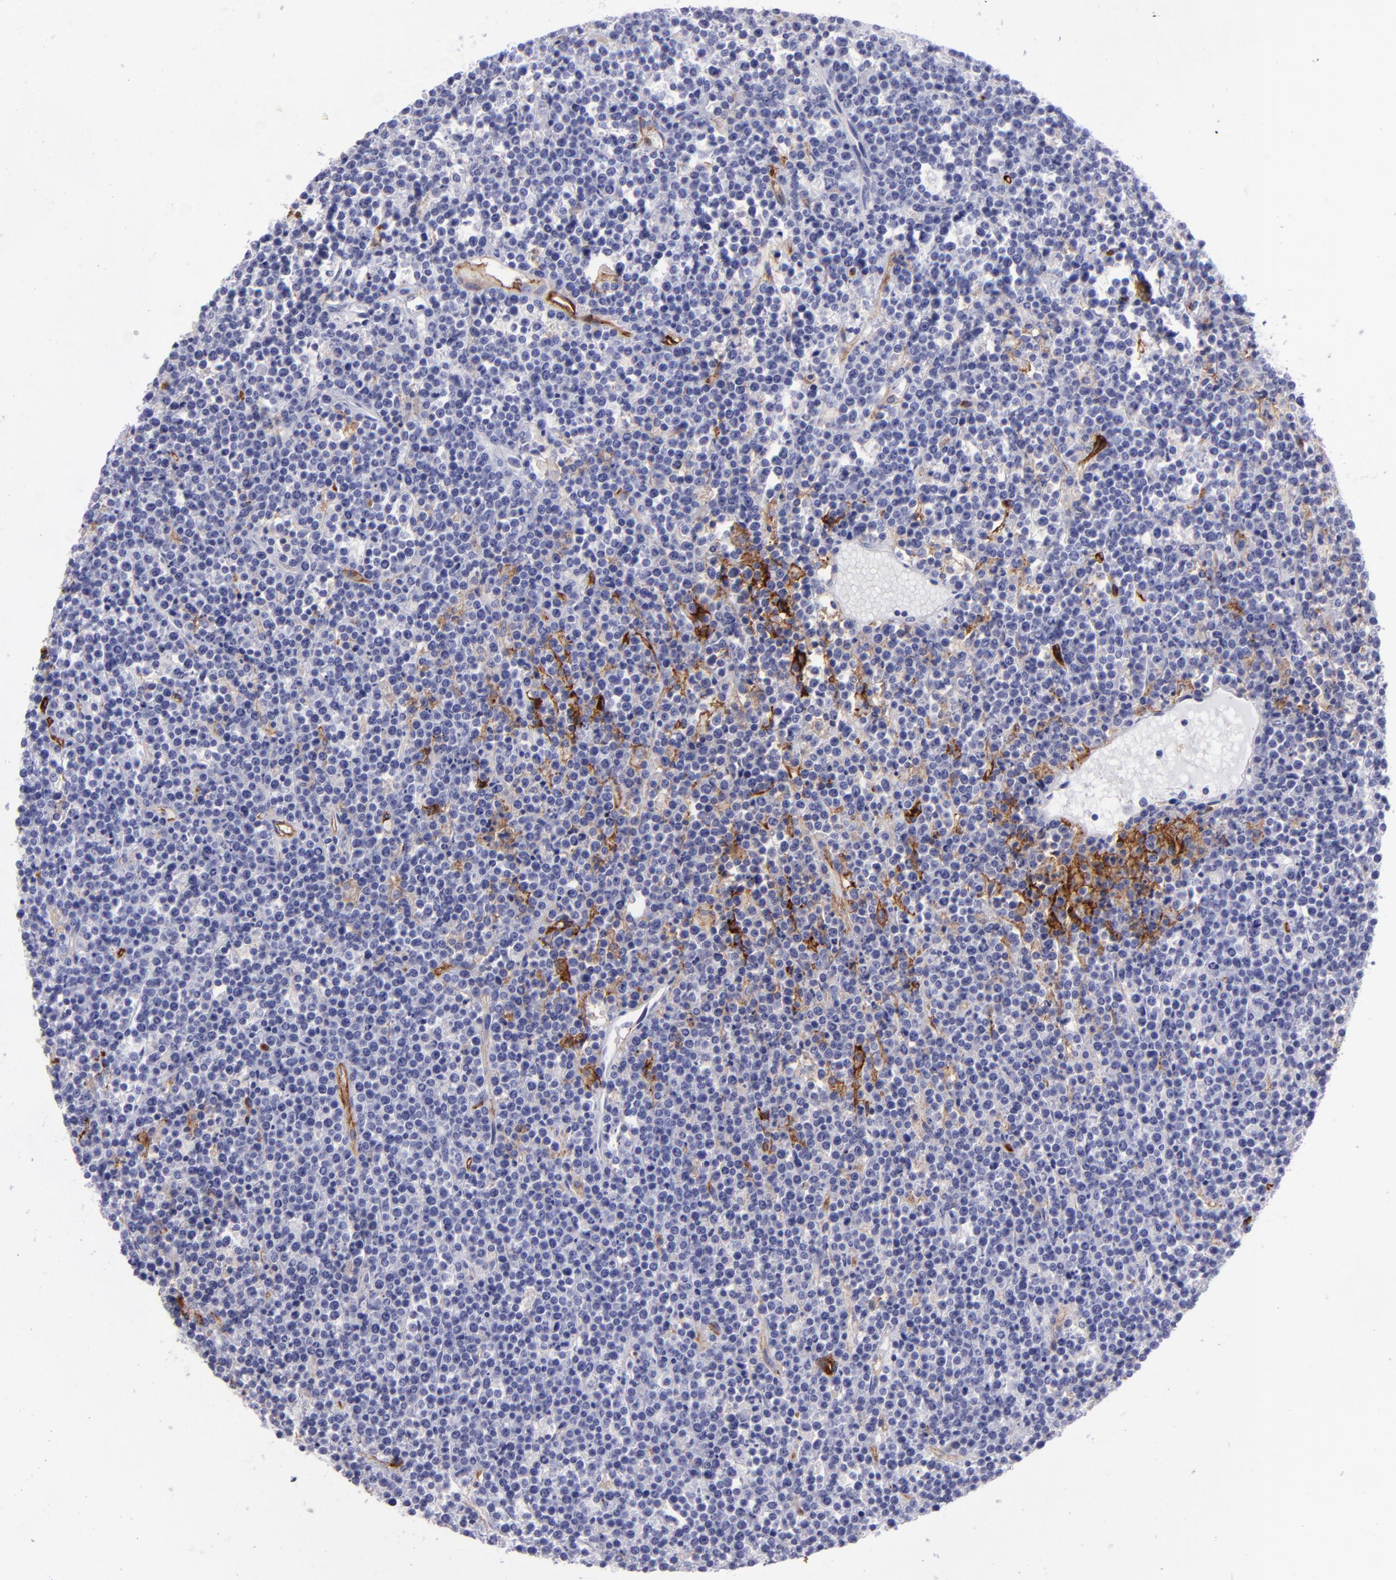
{"staining": {"intensity": "moderate", "quantity": "<25%", "location": "cytoplasmic/membranous"}, "tissue": "lymphoma", "cell_type": "Tumor cells", "image_type": "cancer", "snomed": [{"axis": "morphology", "description": "Malignant lymphoma, non-Hodgkin's type, High grade"}, {"axis": "topography", "description": "Ovary"}], "caption": "Lymphoma tissue reveals moderate cytoplasmic/membranous staining in approximately <25% of tumor cells, visualized by immunohistochemistry. (Brightfield microscopy of DAB IHC at high magnification).", "gene": "ACE", "patient": {"sex": "female", "age": 56}}